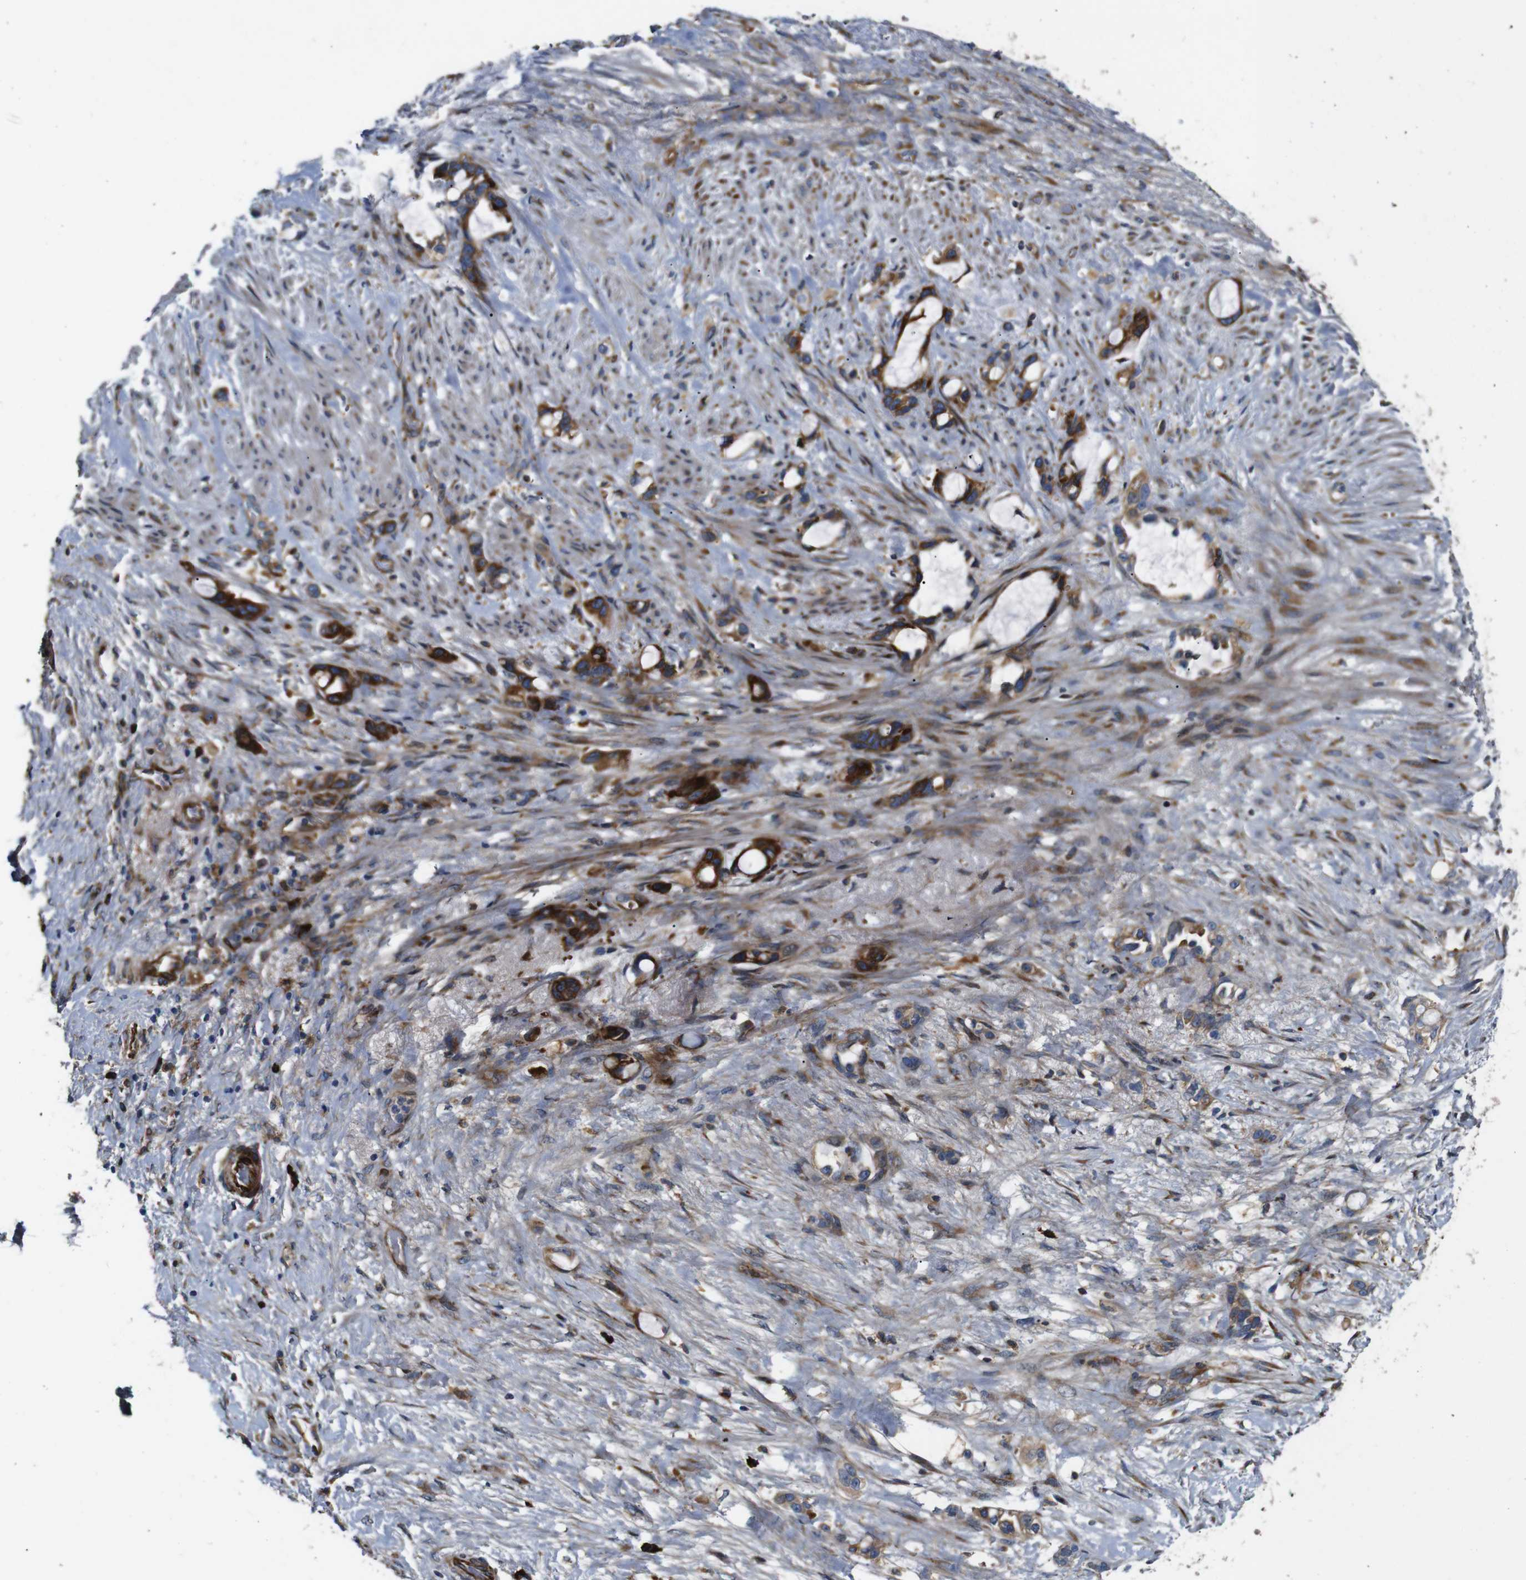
{"staining": {"intensity": "strong", "quantity": ">75%", "location": "cytoplasmic/membranous"}, "tissue": "liver cancer", "cell_type": "Tumor cells", "image_type": "cancer", "snomed": [{"axis": "morphology", "description": "Cholangiocarcinoma"}, {"axis": "topography", "description": "Liver"}], "caption": "Brown immunohistochemical staining in human liver cholangiocarcinoma shows strong cytoplasmic/membranous positivity in about >75% of tumor cells.", "gene": "UBE2G2", "patient": {"sex": "female", "age": 65}}